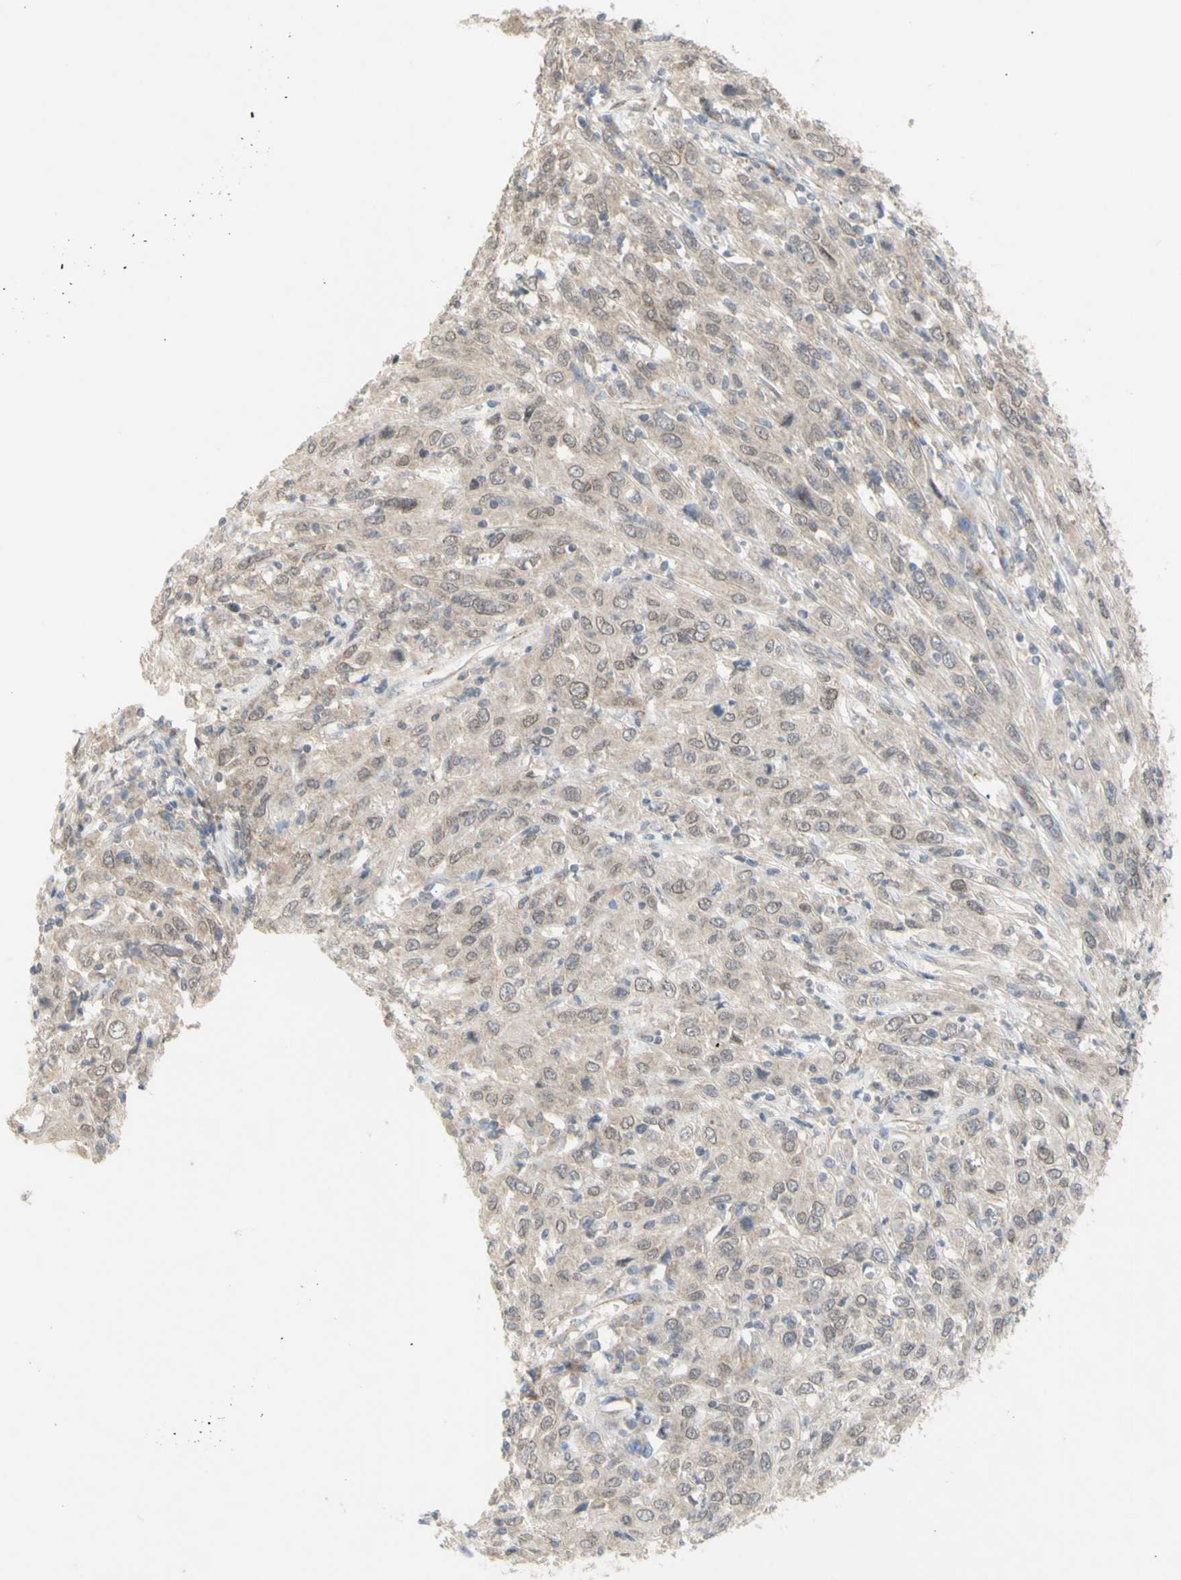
{"staining": {"intensity": "weak", "quantity": ">75%", "location": "cytoplasmic/membranous,nuclear"}, "tissue": "cervical cancer", "cell_type": "Tumor cells", "image_type": "cancer", "snomed": [{"axis": "morphology", "description": "Squamous cell carcinoma, NOS"}, {"axis": "topography", "description": "Cervix"}], "caption": "This is a histology image of immunohistochemistry (IHC) staining of cervical squamous cell carcinoma, which shows weak positivity in the cytoplasmic/membranous and nuclear of tumor cells.", "gene": "NLRP1", "patient": {"sex": "female", "age": 46}}